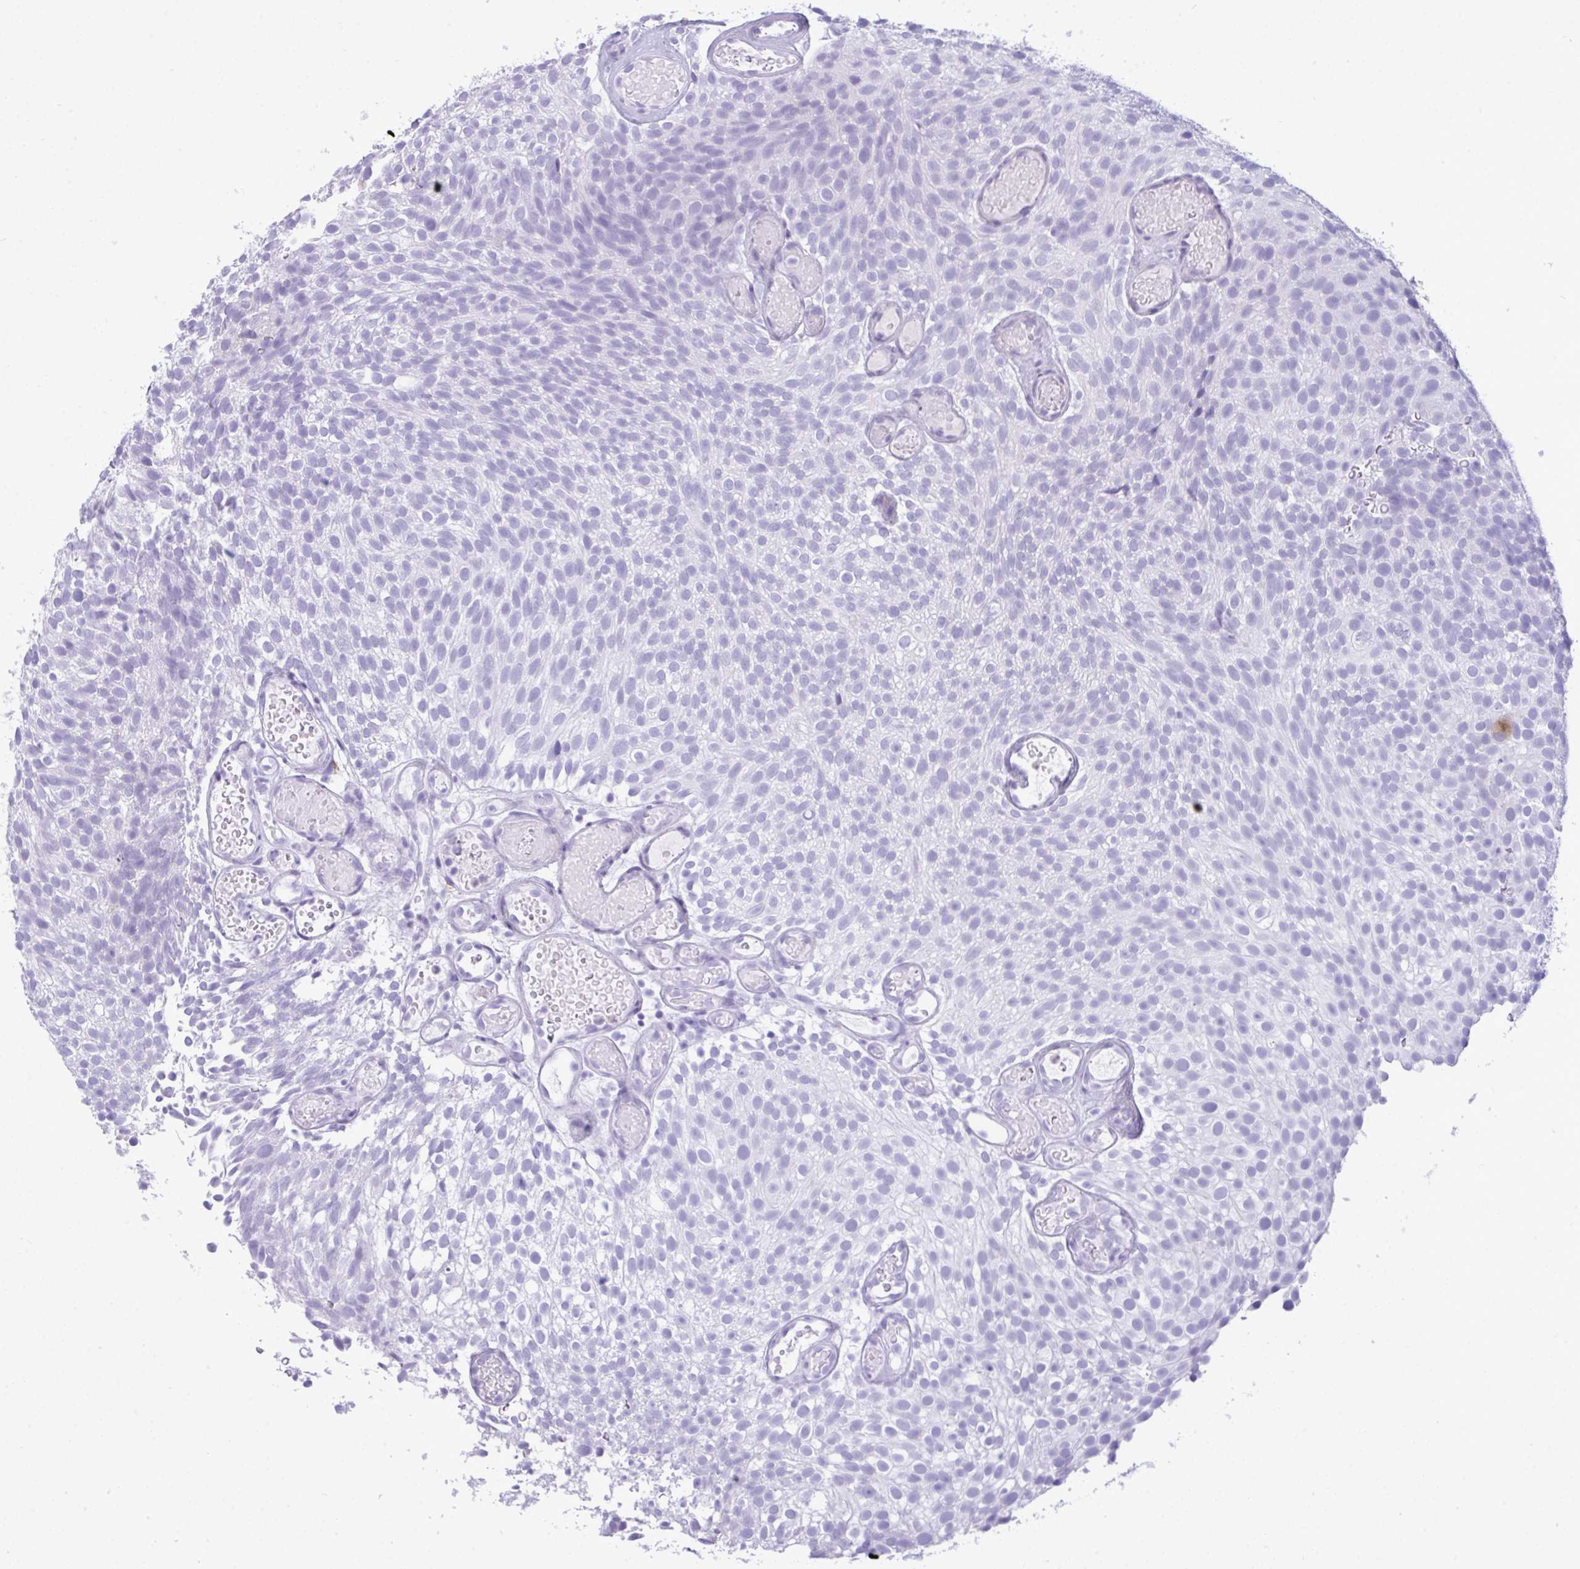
{"staining": {"intensity": "negative", "quantity": "none", "location": "none"}, "tissue": "urothelial cancer", "cell_type": "Tumor cells", "image_type": "cancer", "snomed": [{"axis": "morphology", "description": "Urothelial carcinoma, Low grade"}, {"axis": "topography", "description": "Urinary bladder"}], "caption": "DAB (3,3'-diaminobenzidine) immunohistochemical staining of human urothelial cancer displays no significant positivity in tumor cells.", "gene": "ARHGAP42", "patient": {"sex": "male", "age": 78}}